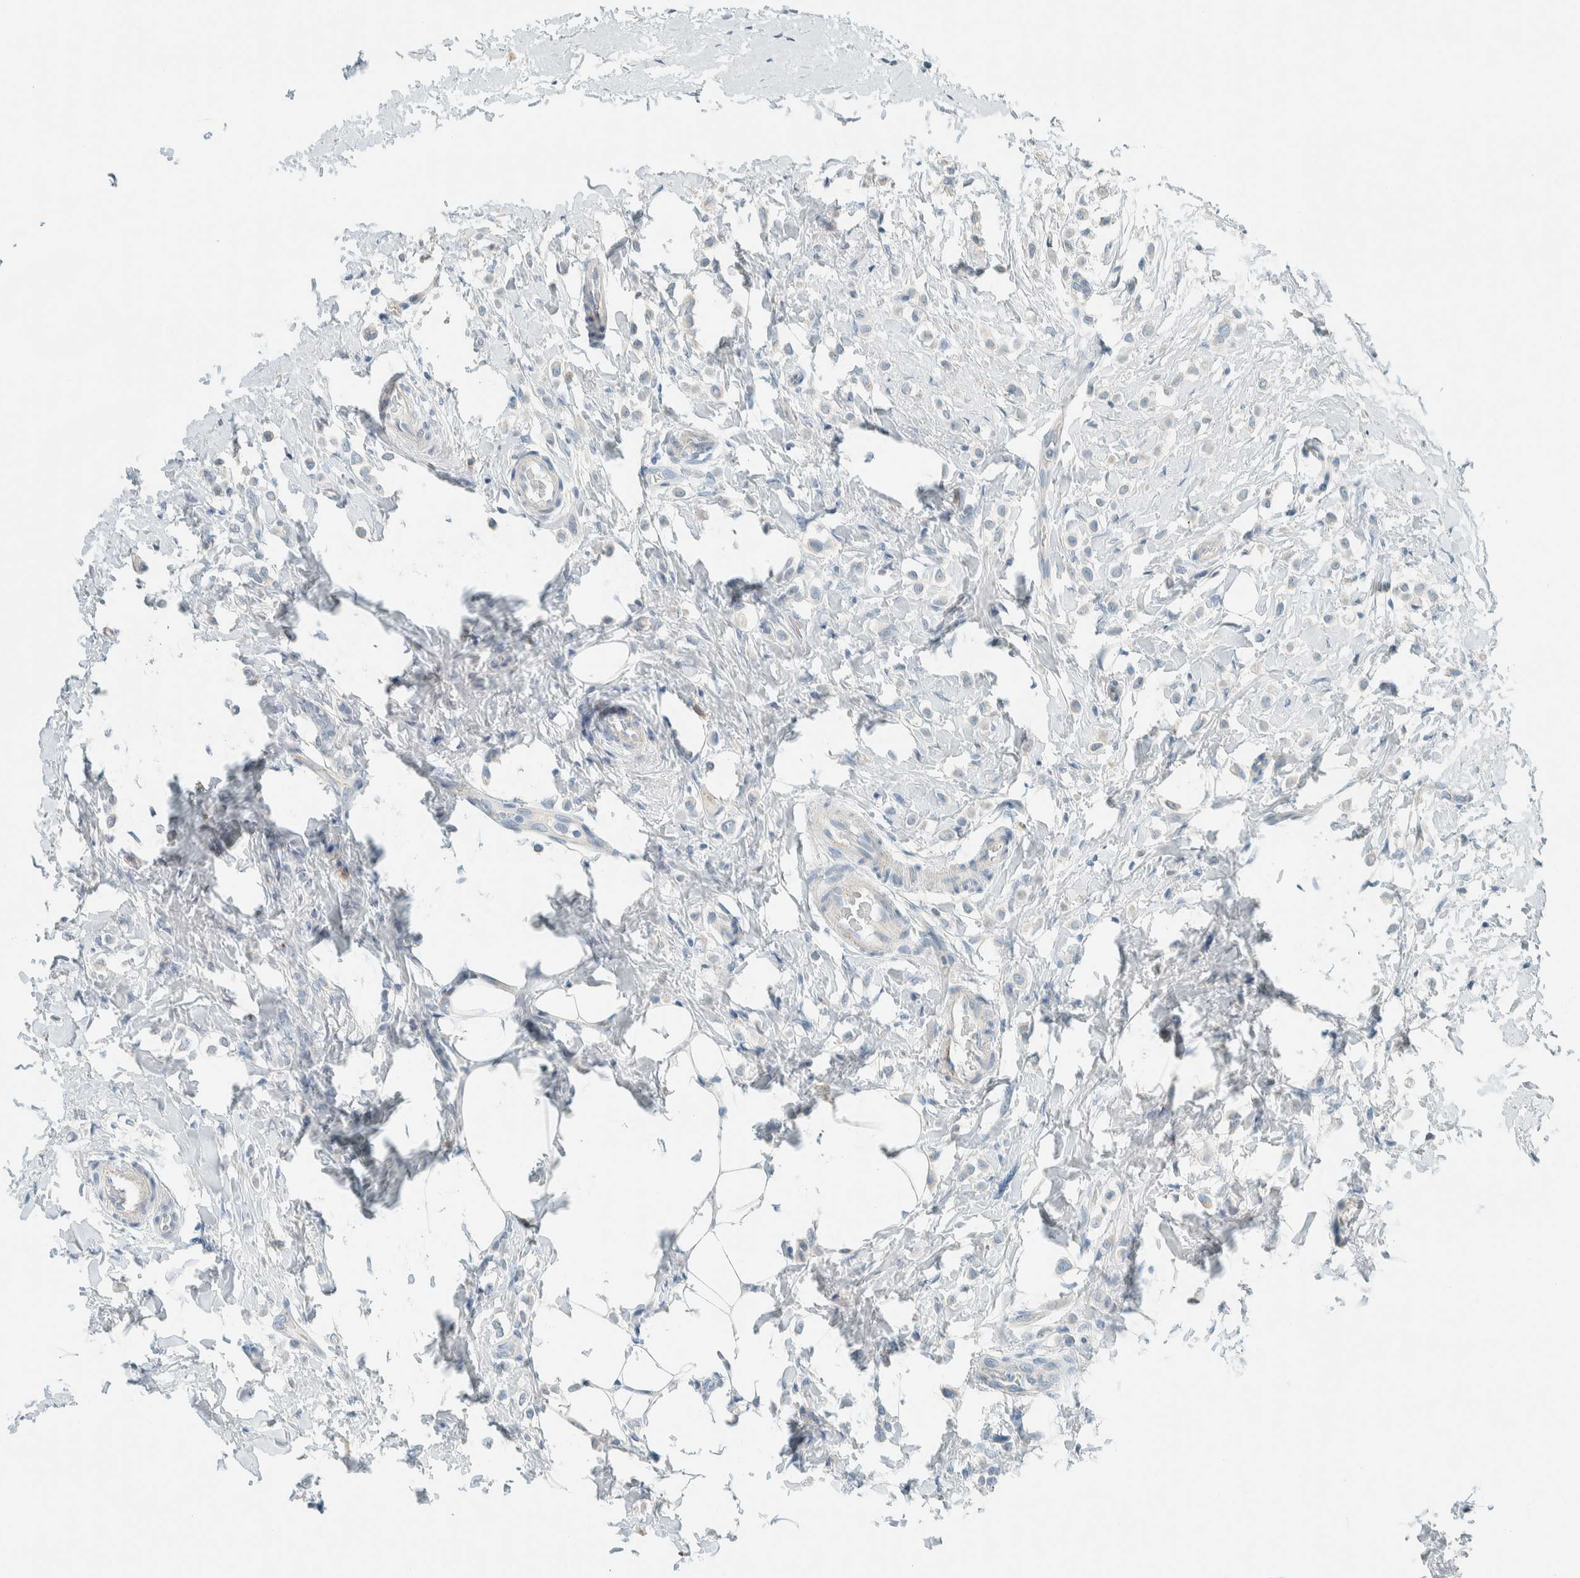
{"staining": {"intensity": "negative", "quantity": "none", "location": "none"}, "tissue": "breast cancer", "cell_type": "Tumor cells", "image_type": "cancer", "snomed": [{"axis": "morphology", "description": "Lobular carcinoma"}, {"axis": "topography", "description": "Breast"}], "caption": "Tumor cells show no significant protein staining in lobular carcinoma (breast). (Stains: DAB (3,3'-diaminobenzidine) immunohistochemistry (IHC) with hematoxylin counter stain, Microscopy: brightfield microscopy at high magnification).", "gene": "SLFN12", "patient": {"sex": "female", "age": 50}}